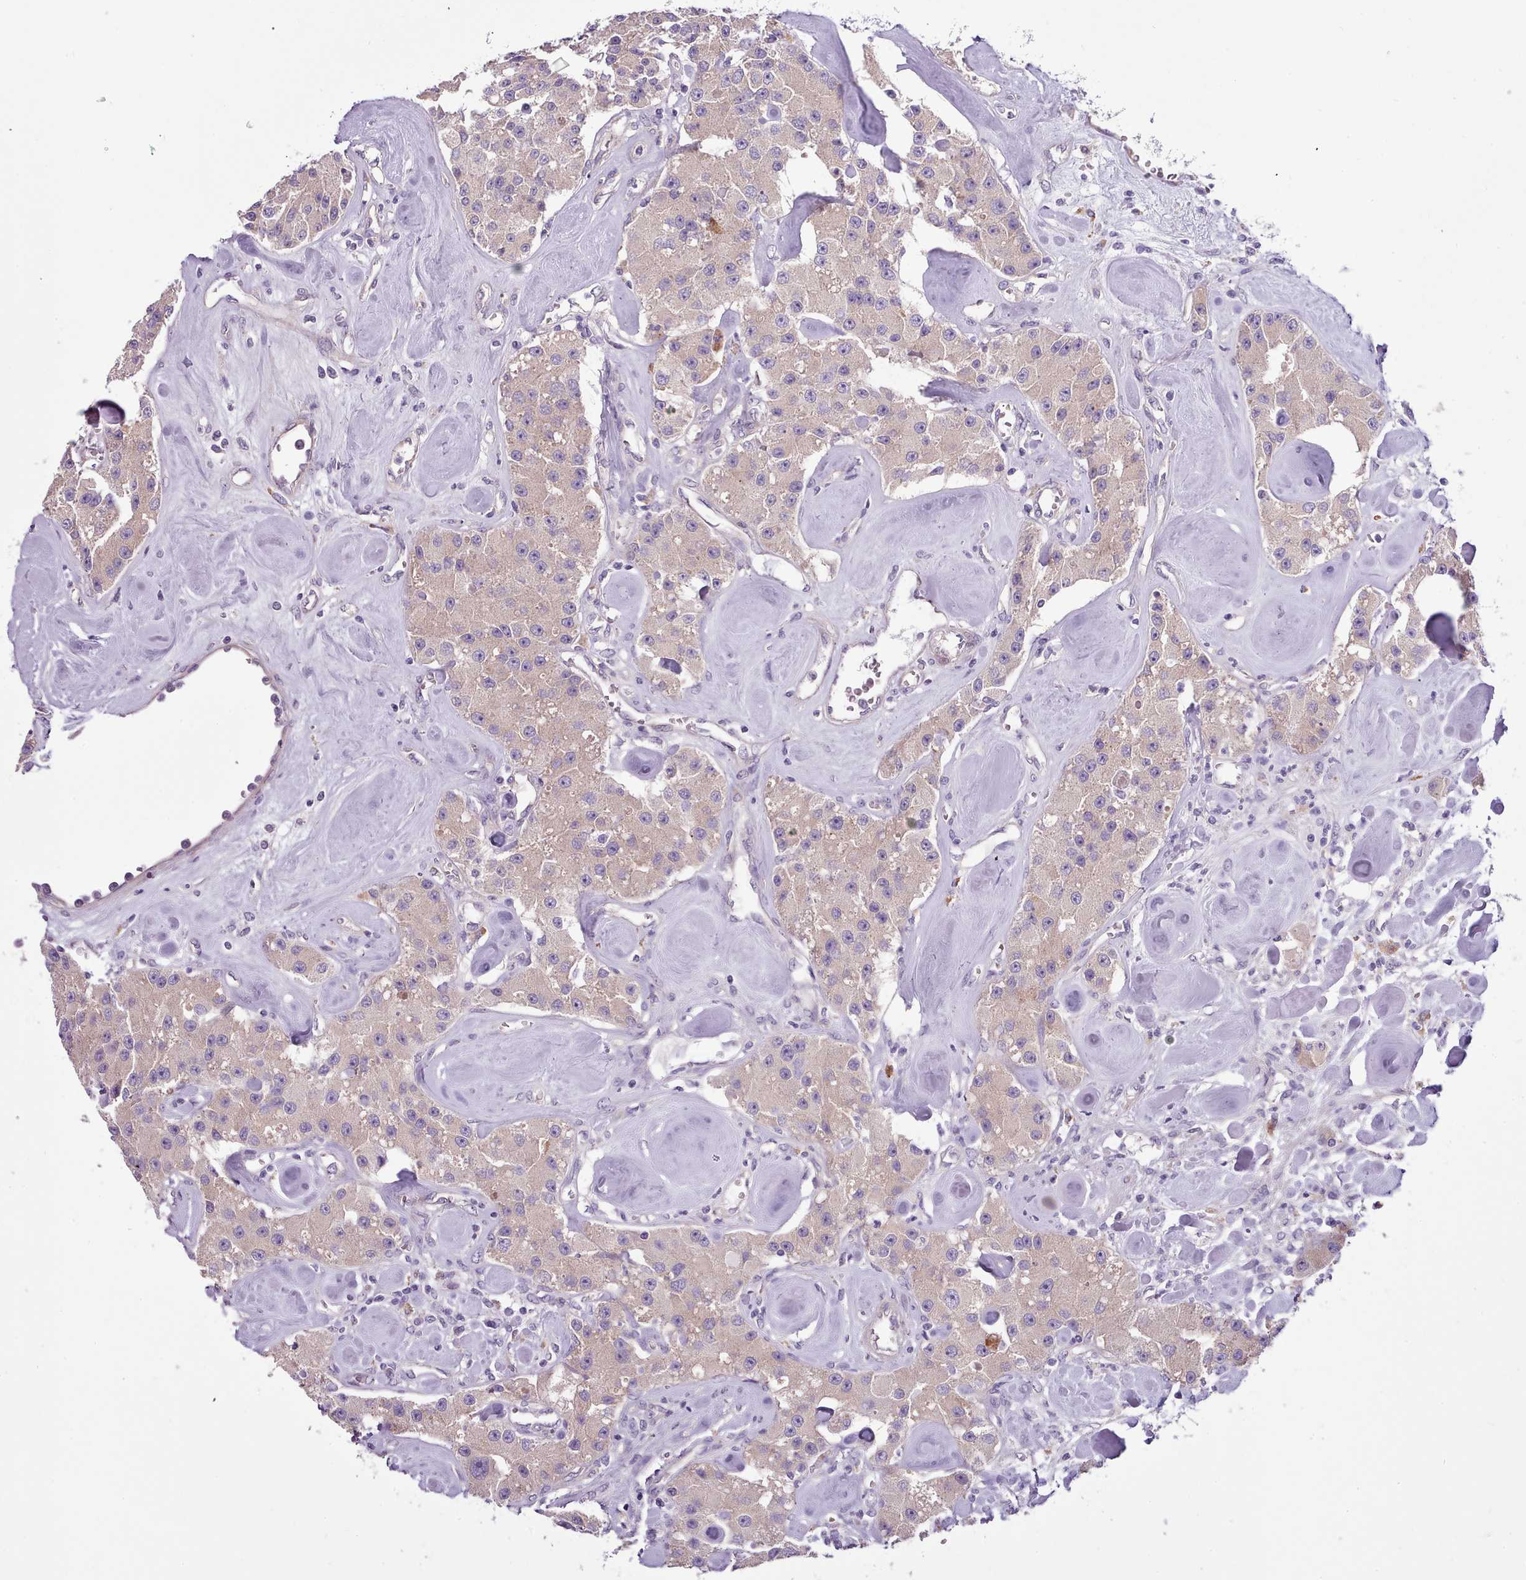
{"staining": {"intensity": "weak", "quantity": ">75%", "location": "cytoplasmic/membranous"}, "tissue": "carcinoid", "cell_type": "Tumor cells", "image_type": "cancer", "snomed": [{"axis": "morphology", "description": "Carcinoid, malignant, NOS"}, {"axis": "topography", "description": "Pancreas"}], "caption": "IHC micrograph of neoplastic tissue: human malignant carcinoid stained using immunohistochemistry displays low levels of weak protein expression localized specifically in the cytoplasmic/membranous of tumor cells, appearing as a cytoplasmic/membranous brown color.", "gene": "SETX", "patient": {"sex": "male", "age": 41}}